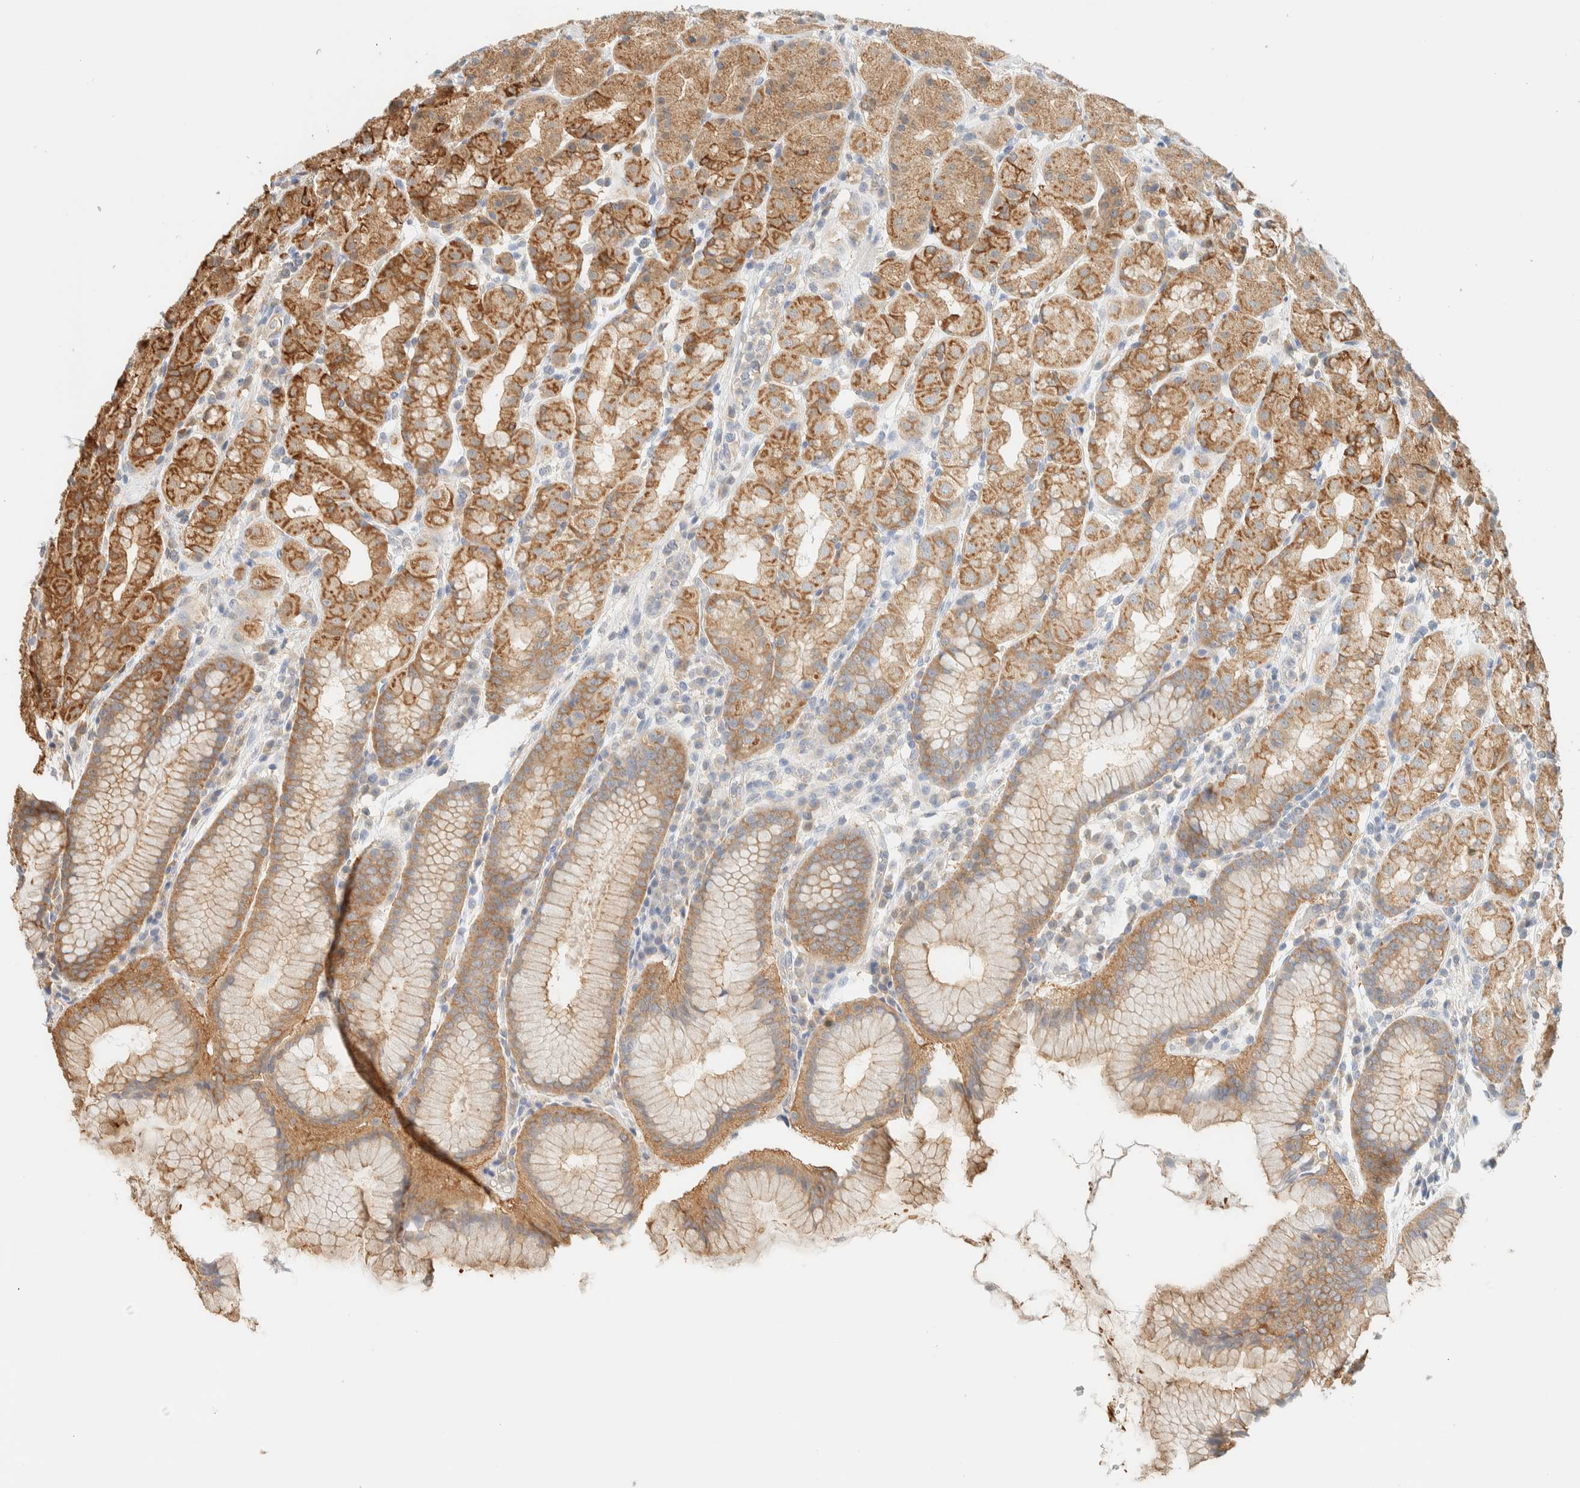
{"staining": {"intensity": "moderate", "quantity": ">75%", "location": "cytoplasmic/membranous"}, "tissue": "stomach", "cell_type": "Glandular cells", "image_type": "normal", "snomed": [{"axis": "morphology", "description": "Normal tissue, NOS"}, {"axis": "topography", "description": "Stomach, lower"}], "caption": "Brown immunohistochemical staining in unremarkable stomach demonstrates moderate cytoplasmic/membranous positivity in approximately >75% of glandular cells.", "gene": "TBC1D8B", "patient": {"sex": "female", "age": 56}}